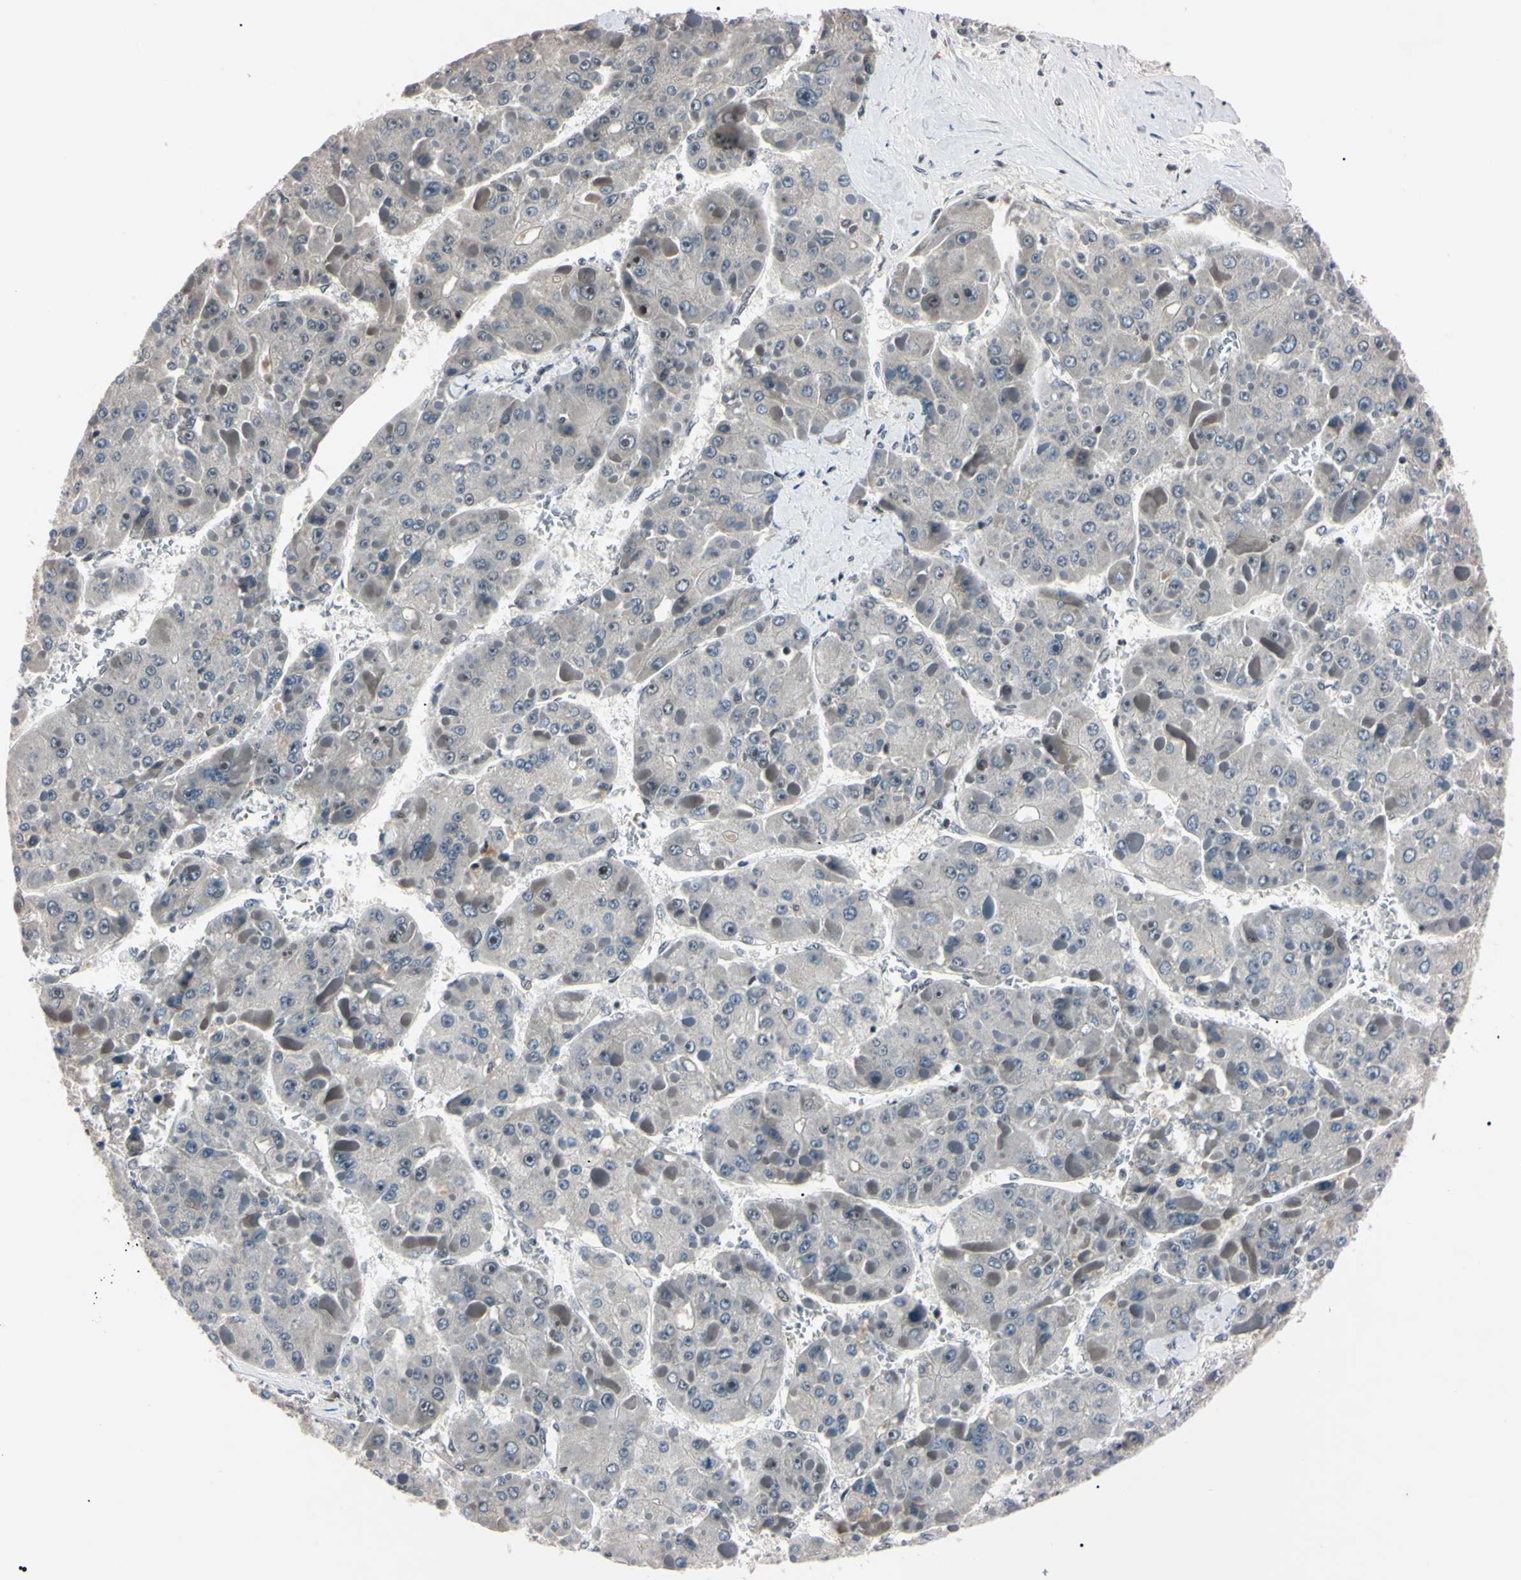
{"staining": {"intensity": "negative", "quantity": "none", "location": "none"}, "tissue": "liver cancer", "cell_type": "Tumor cells", "image_type": "cancer", "snomed": [{"axis": "morphology", "description": "Carcinoma, Hepatocellular, NOS"}, {"axis": "topography", "description": "Liver"}], "caption": "Liver cancer (hepatocellular carcinoma) was stained to show a protein in brown. There is no significant expression in tumor cells.", "gene": "YY1", "patient": {"sex": "female", "age": 73}}